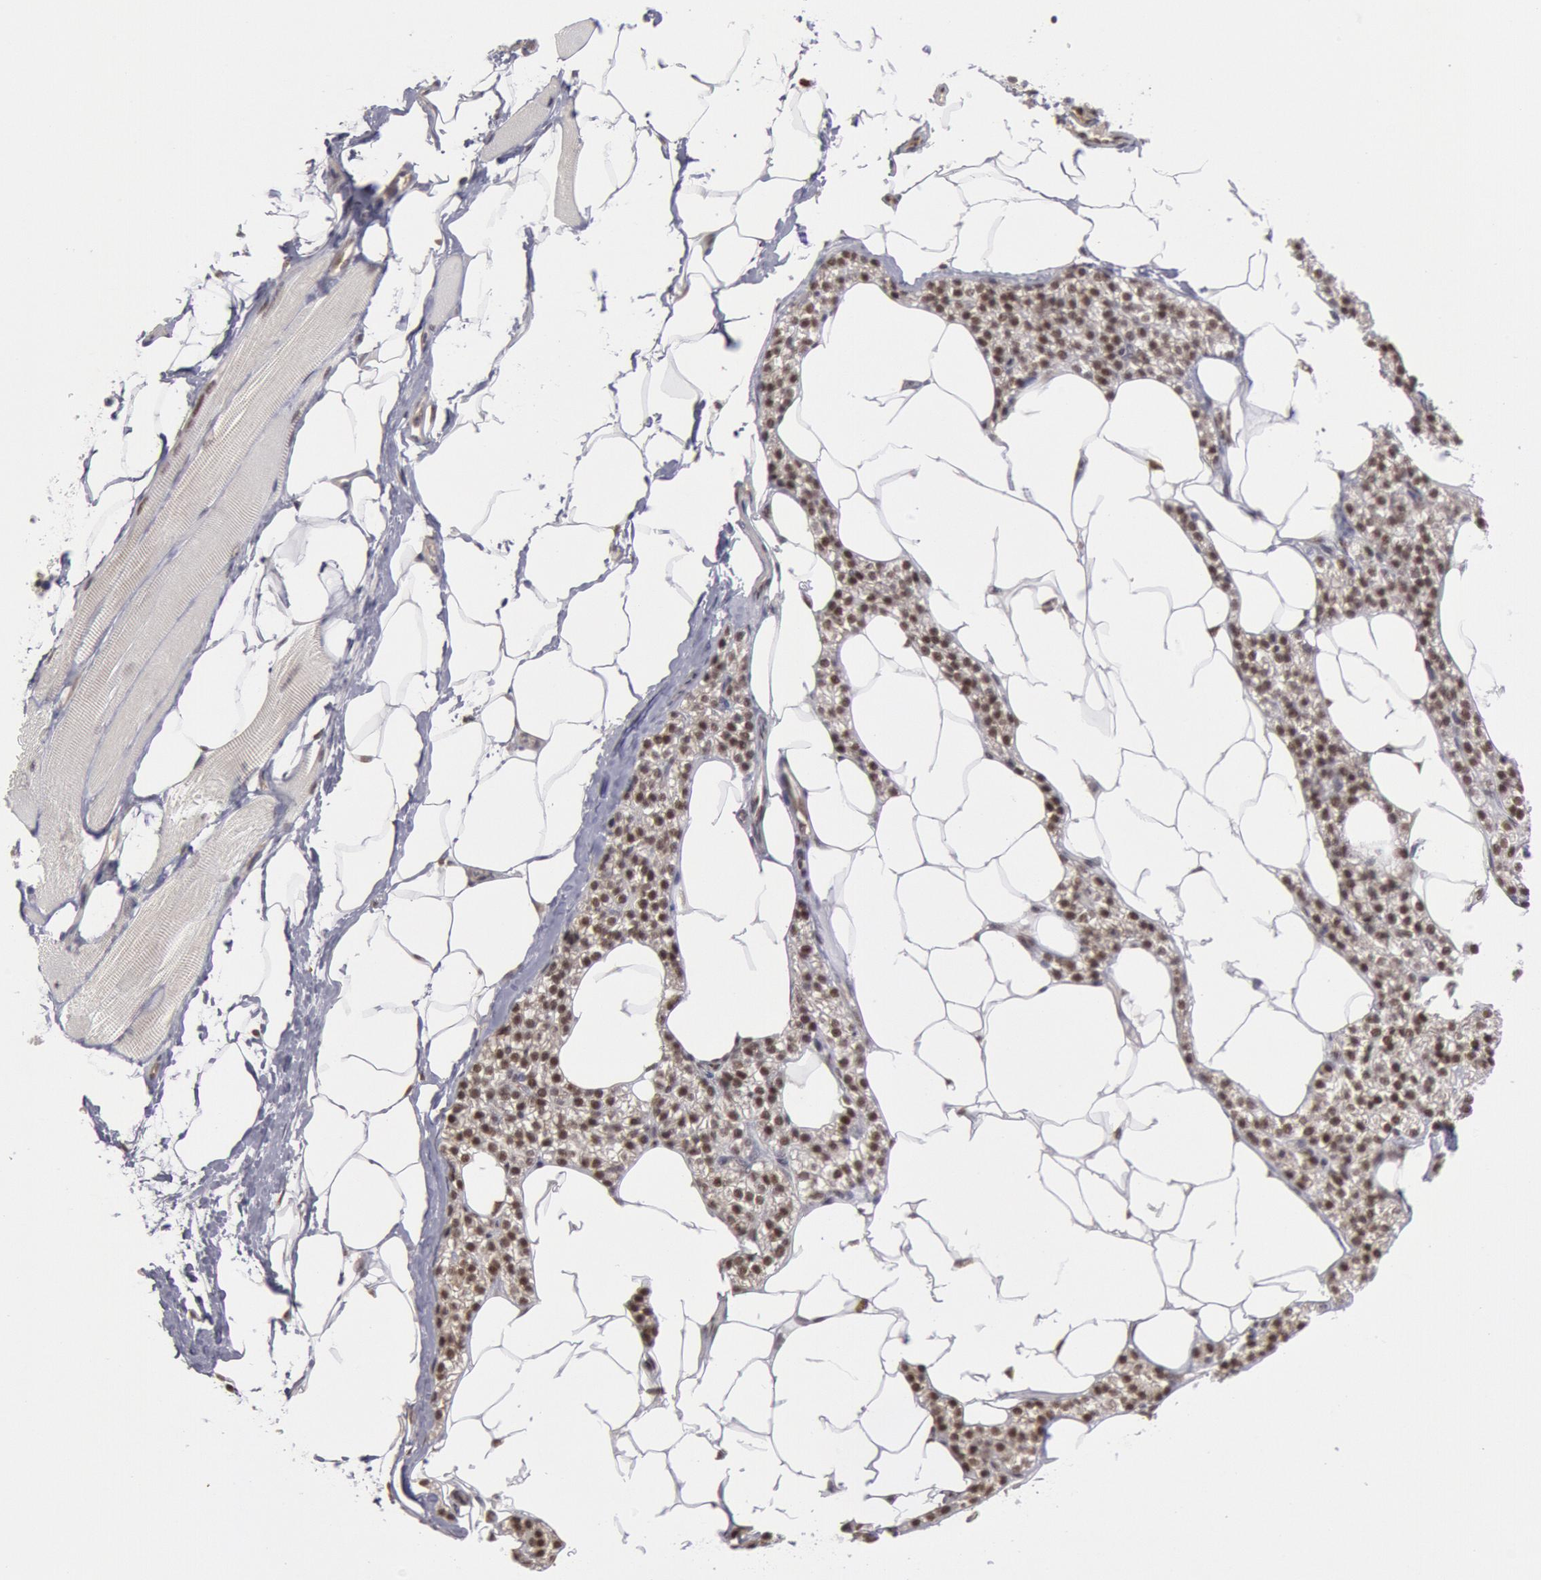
{"staining": {"intensity": "negative", "quantity": "none", "location": "none"}, "tissue": "skeletal muscle", "cell_type": "Myocytes", "image_type": "normal", "snomed": [{"axis": "morphology", "description": "Normal tissue, NOS"}, {"axis": "topography", "description": "Skeletal muscle"}, {"axis": "topography", "description": "Parathyroid gland"}], "caption": "Immunohistochemistry (IHC) photomicrograph of unremarkable skeletal muscle: human skeletal muscle stained with DAB demonstrates no significant protein positivity in myocytes.", "gene": "PPP4R3B", "patient": {"sex": "female", "age": 37}}